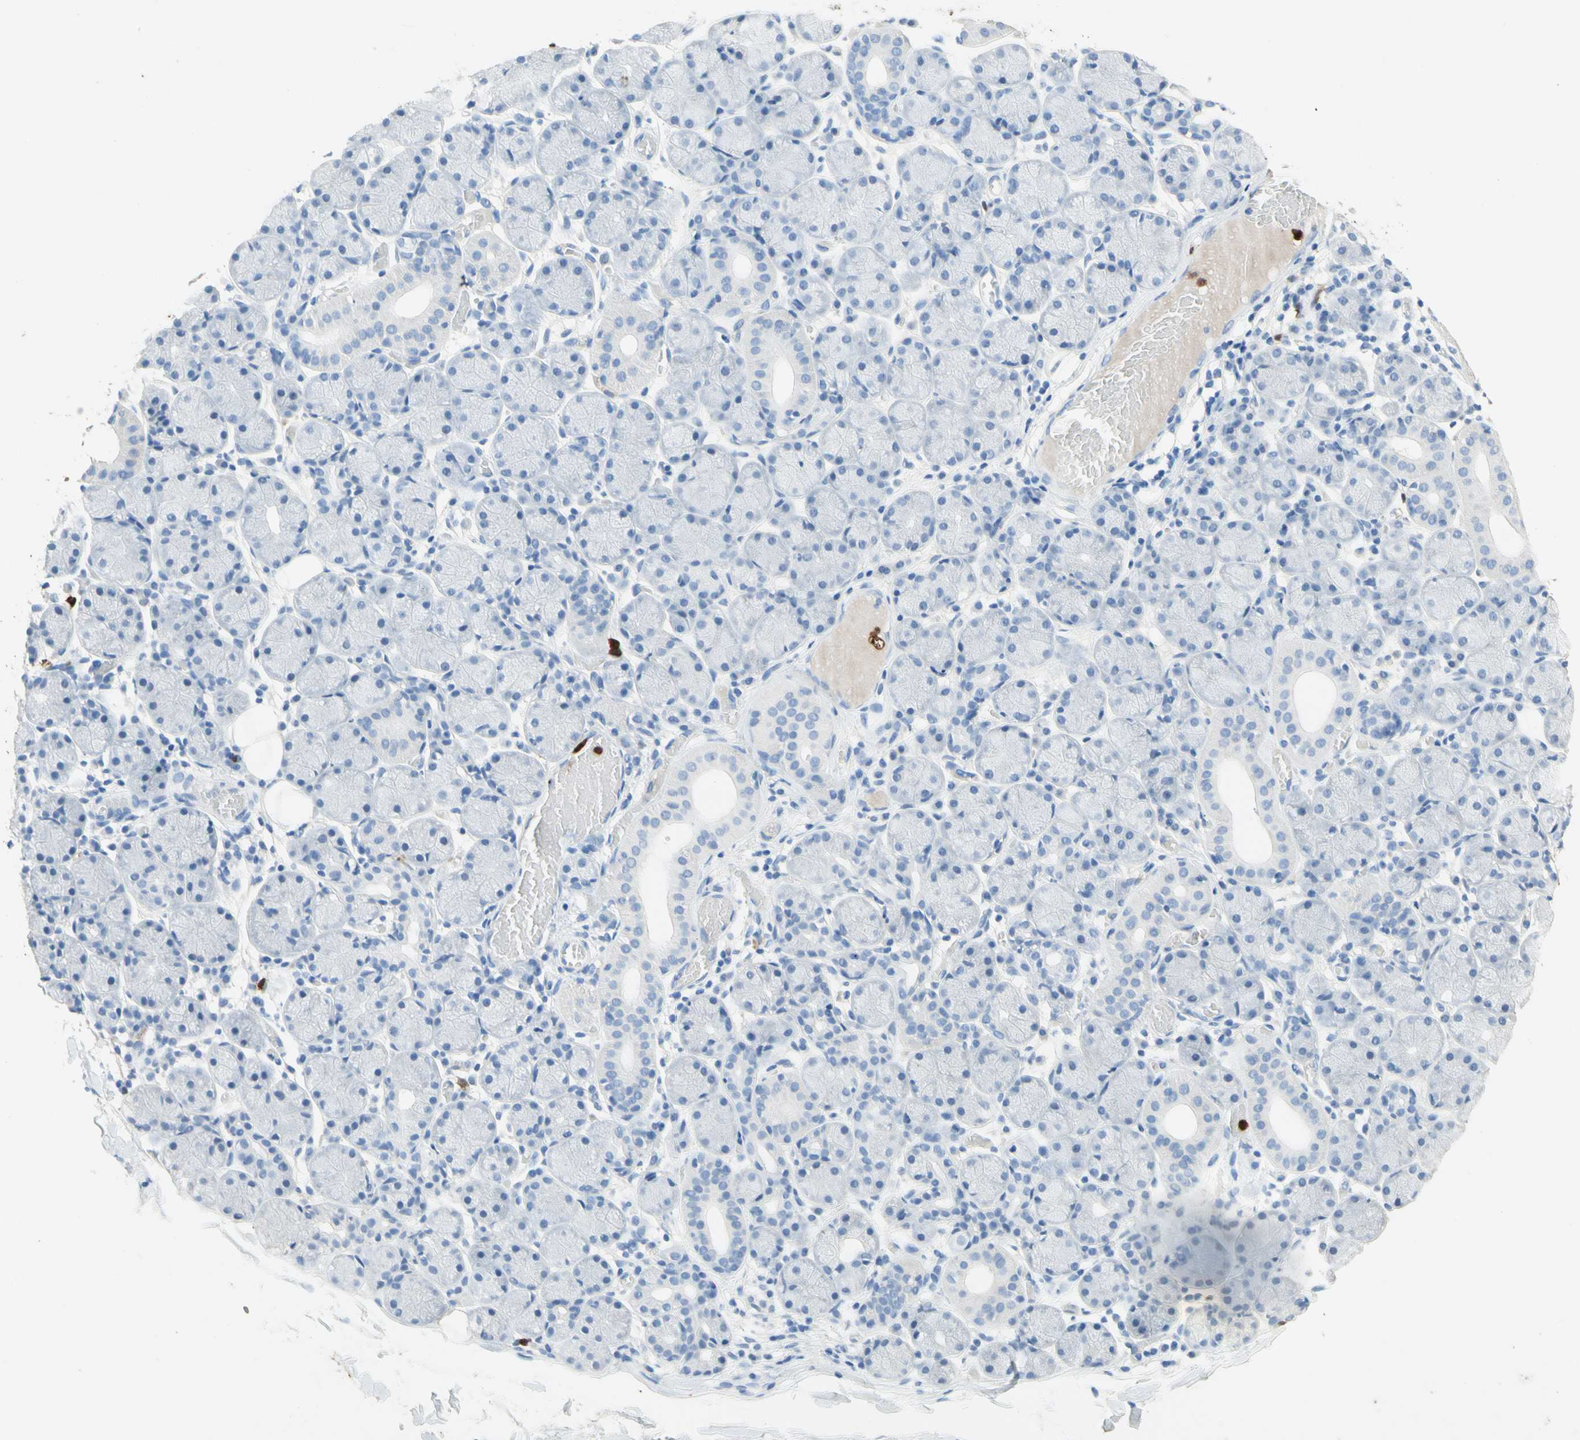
{"staining": {"intensity": "negative", "quantity": "none", "location": "none"}, "tissue": "salivary gland", "cell_type": "Glandular cells", "image_type": "normal", "snomed": [{"axis": "morphology", "description": "Normal tissue, NOS"}, {"axis": "topography", "description": "Salivary gland"}], "caption": "DAB (3,3'-diaminobenzidine) immunohistochemical staining of unremarkable salivary gland demonstrates no significant expression in glandular cells.", "gene": "NFKBIZ", "patient": {"sex": "female", "age": 24}}